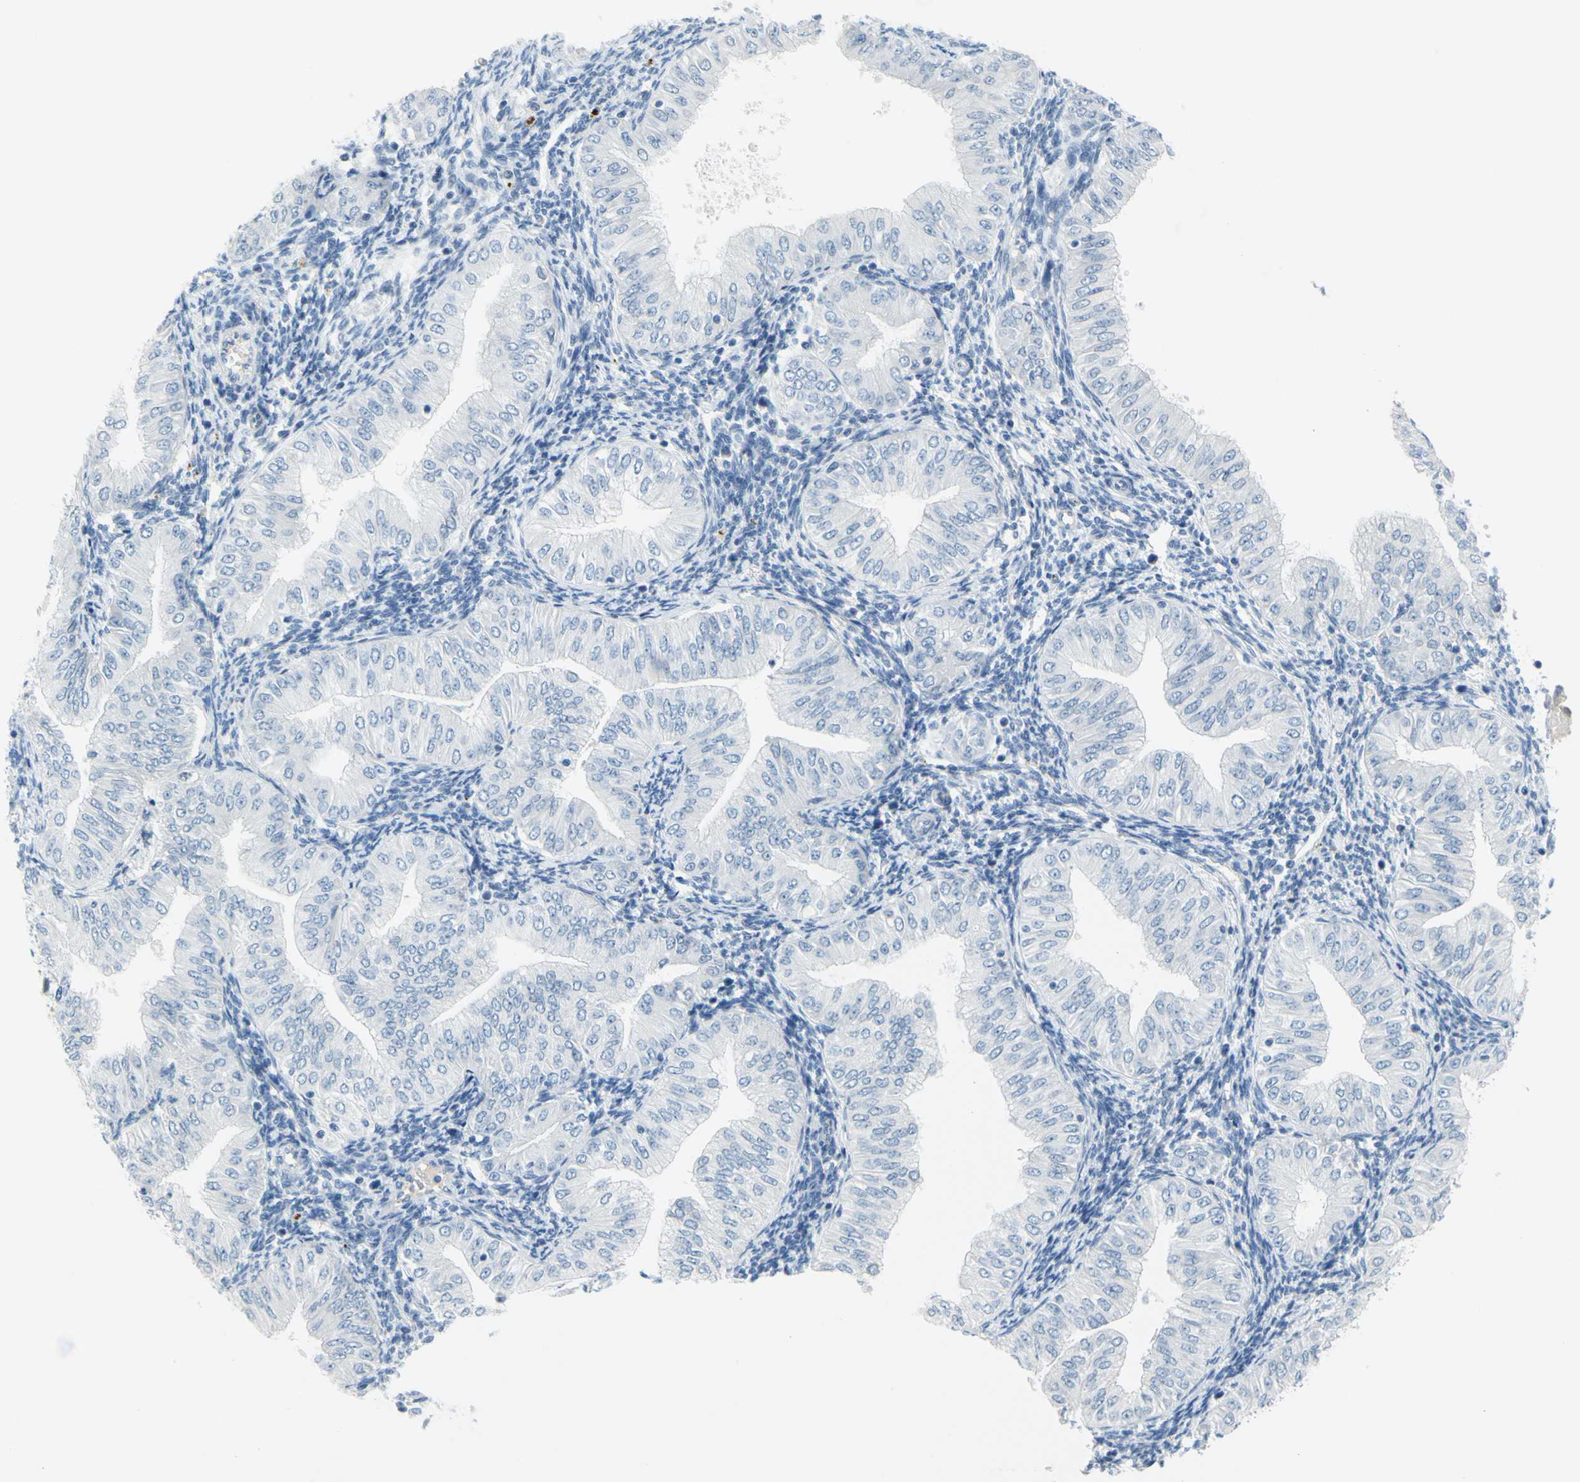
{"staining": {"intensity": "negative", "quantity": "none", "location": "none"}, "tissue": "endometrial cancer", "cell_type": "Tumor cells", "image_type": "cancer", "snomed": [{"axis": "morphology", "description": "Normal tissue, NOS"}, {"axis": "morphology", "description": "Adenocarcinoma, NOS"}, {"axis": "topography", "description": "Endometrium"}], "caption": "Endometrial cancer (adenocarcinoma) was stained to show a protein in brown. There is no significant positivity in tumor cells.", "gene": "DCT", "patient": {"sex": "female", "age": 53}}